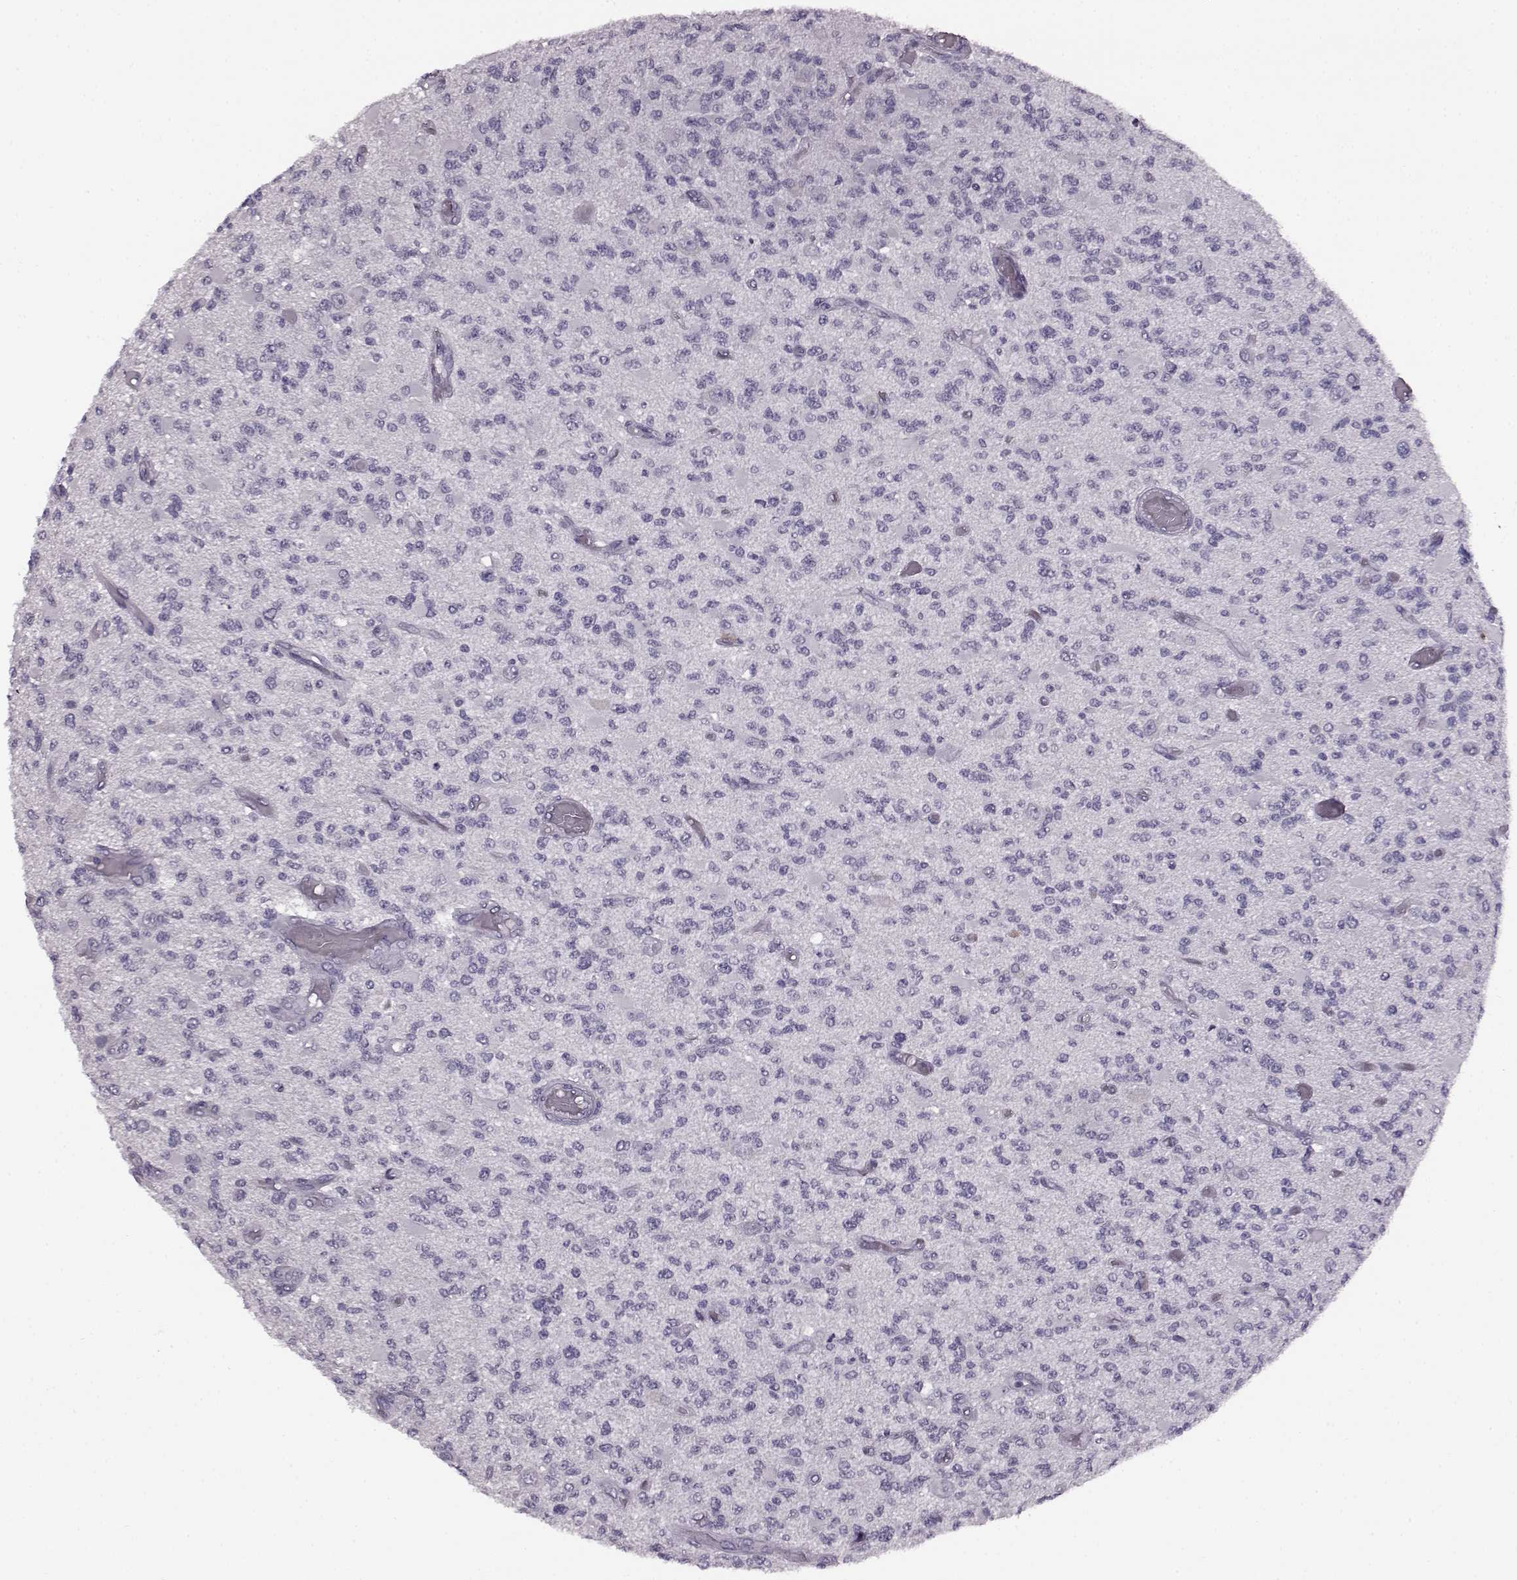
{"staining": {"intensity": "negative", "quantity": "none", "location": "none"}, "tissue": "glioma", "cell_type": "Tumor cells", "image_type": "cancer", "snomed": [{"axis": "morphology", "description": "Glioma, malignant, High grade"}, {"axis": "topography", "description": "Brain"}], "caption": "Glioma was stained to show a protein in brown. There is no significant positivity in tumor cells.", "gene": "JSRP1", "patient": {"sex": "female", "age": 63}}